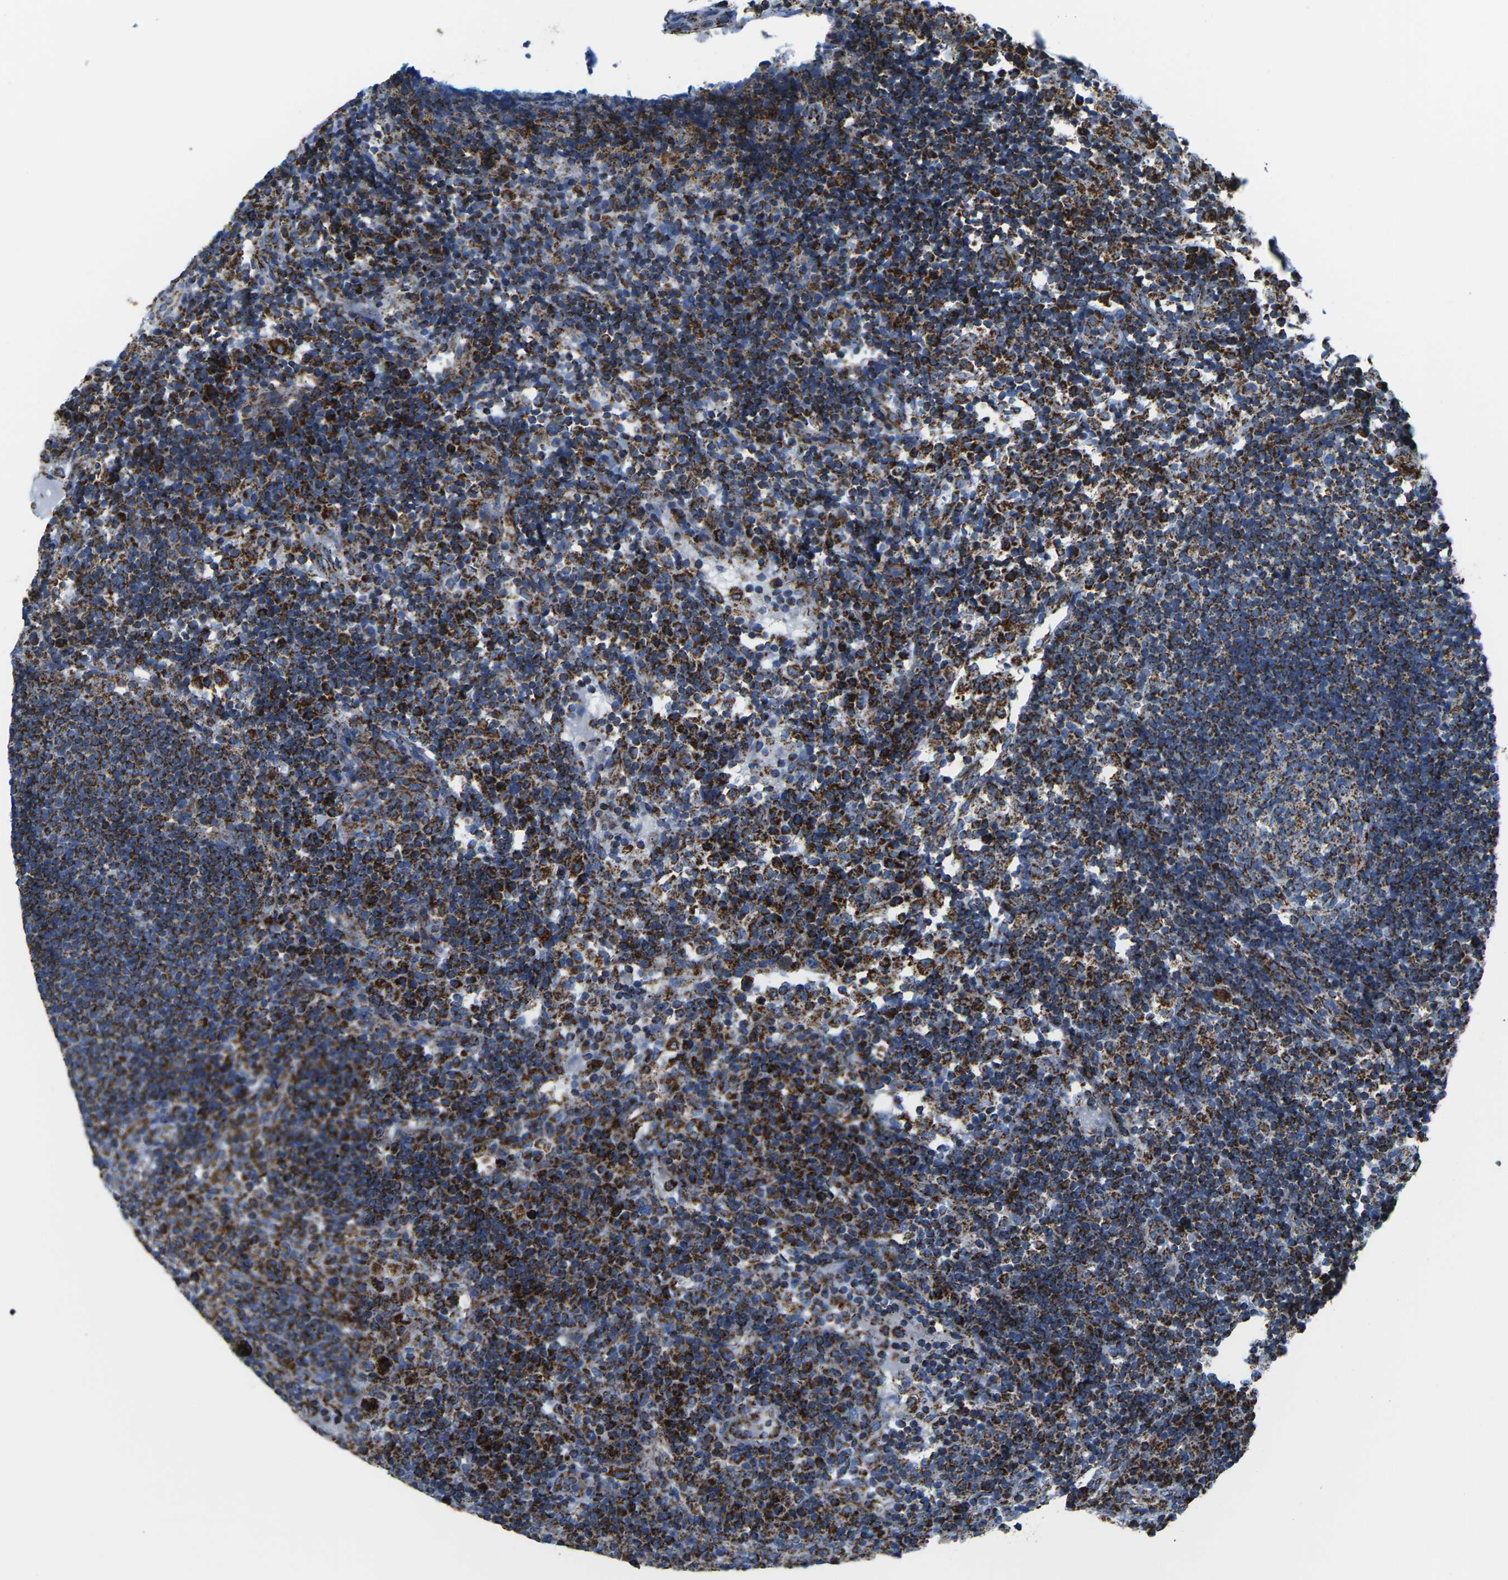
{"staining": {"intensity": "strong", "quantity": ">75%", "location": "cytoplasmic/membranous"}, "tissue": "lymph node", "cell_type": "Germinal center cells", "image_type": "normal", "snomed": [{"axis": "morphology", "description": "Normal tissue, NOS"}, {"axis": "topography", "description": "Lymph node"}], "caption": "Immunohistochemical staining of benign human lymph node displays high levels of strong cytoplasmic/membranous expression in approximately >75% of germinal center cells. The staining is performed using DAB brown chromogen to label protein expression. The nuclei are counter-stained blue using hematoxylin.", "gene": "MT", "patient": {"sex": "female", "age": 53}}